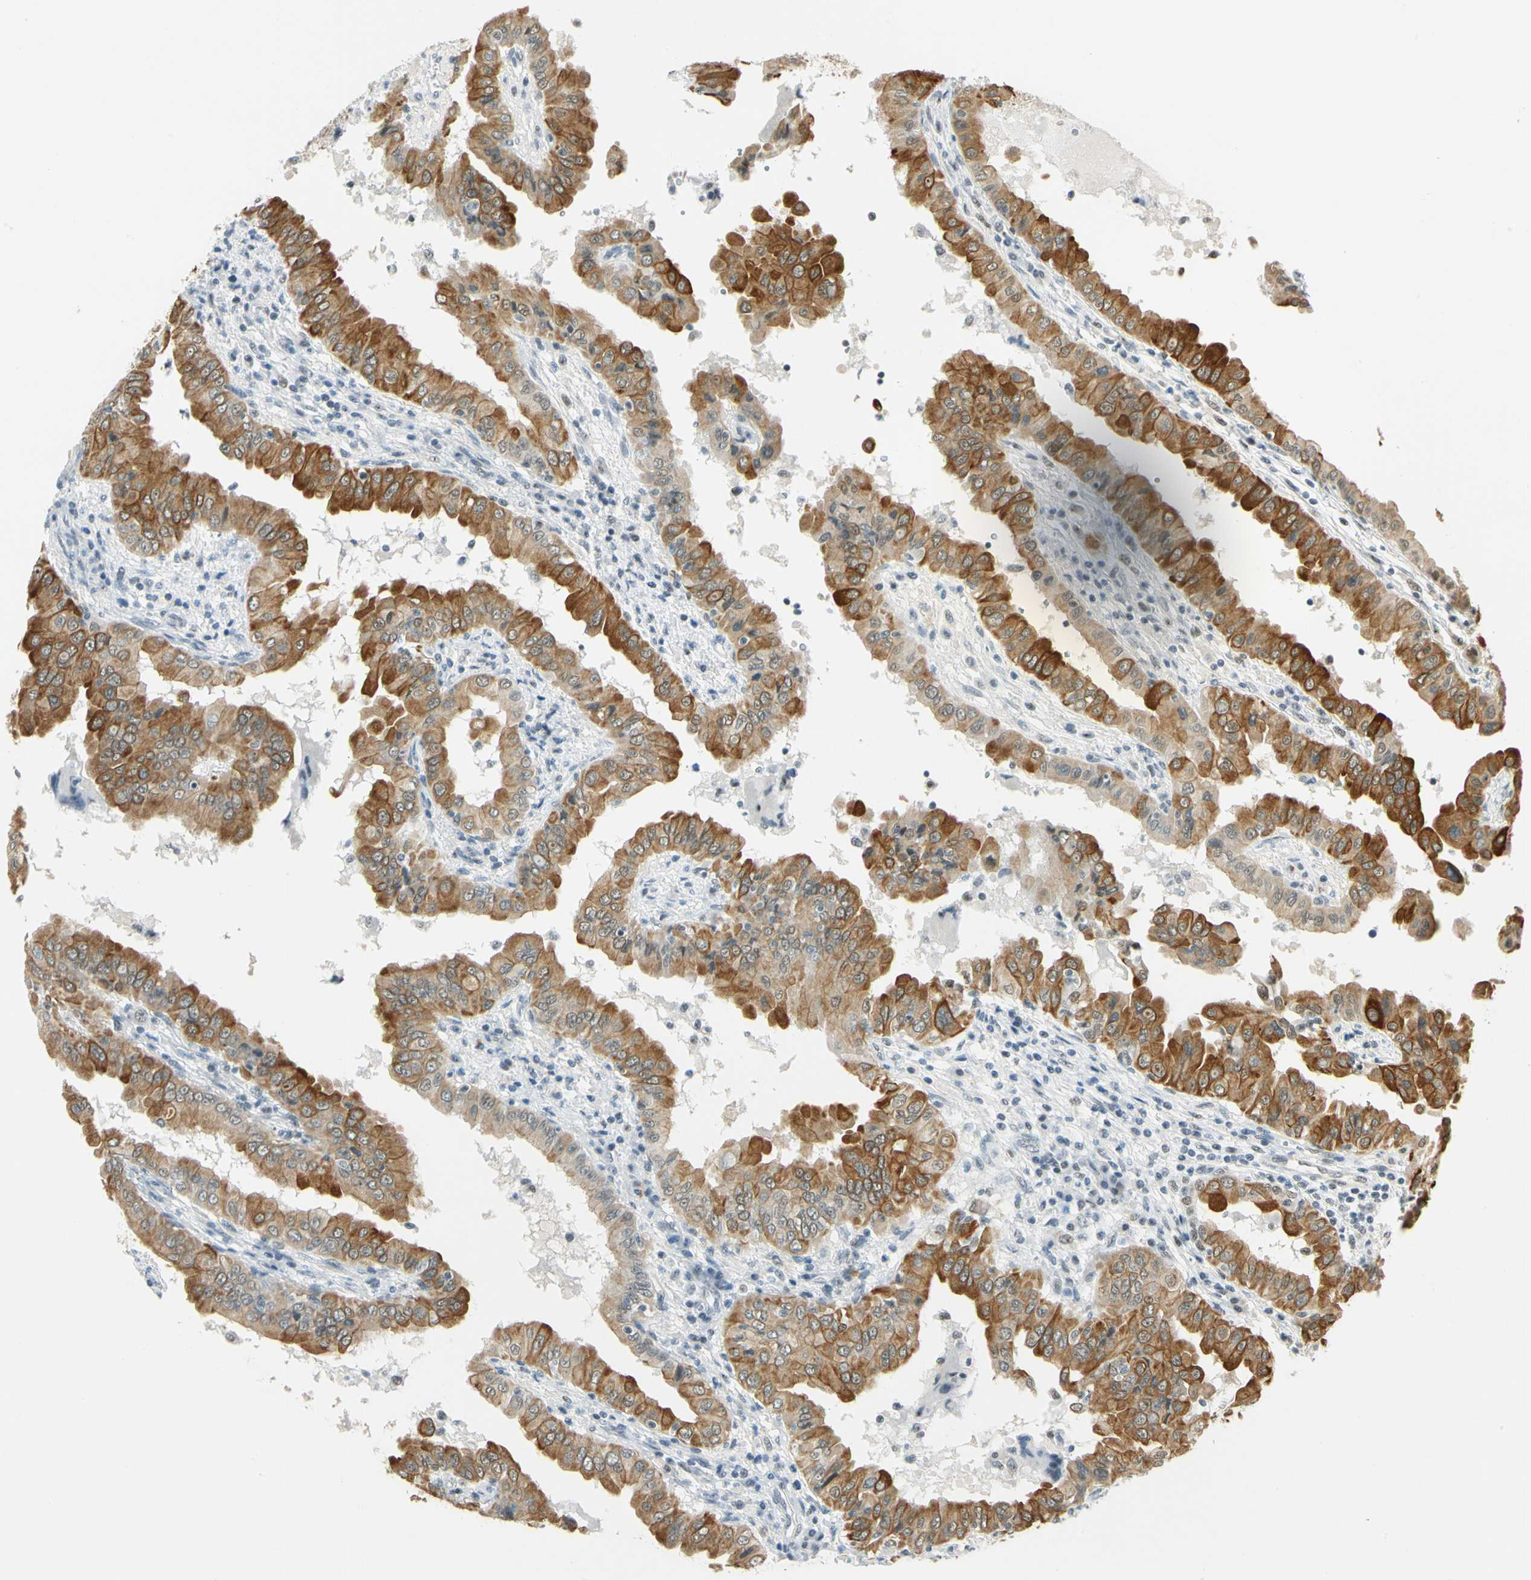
{"staining": {"intensity": "strong", "quantity": ">75%", "location": "cytoplasmic/membranous"}, "tissue": "thyroid cancer", "cell_type": "Tumor cells", "image_type": "cancer", "snomed": [{"axis": "morphology", "description": "Papillary adenocarcinoma, NOS"}, {"axis": "topography", "description": "Thyroid gland"}], "caption": "Immunohistochemistry (IHC) of thyroid cancer (papillary adenocarcinoma) reveals high levels of strong cytoplasmic/membranous positivity in approximately >75% of tumor cells.", "gene": "NELFE", "patient": {"sex": "male", "age": 33}}